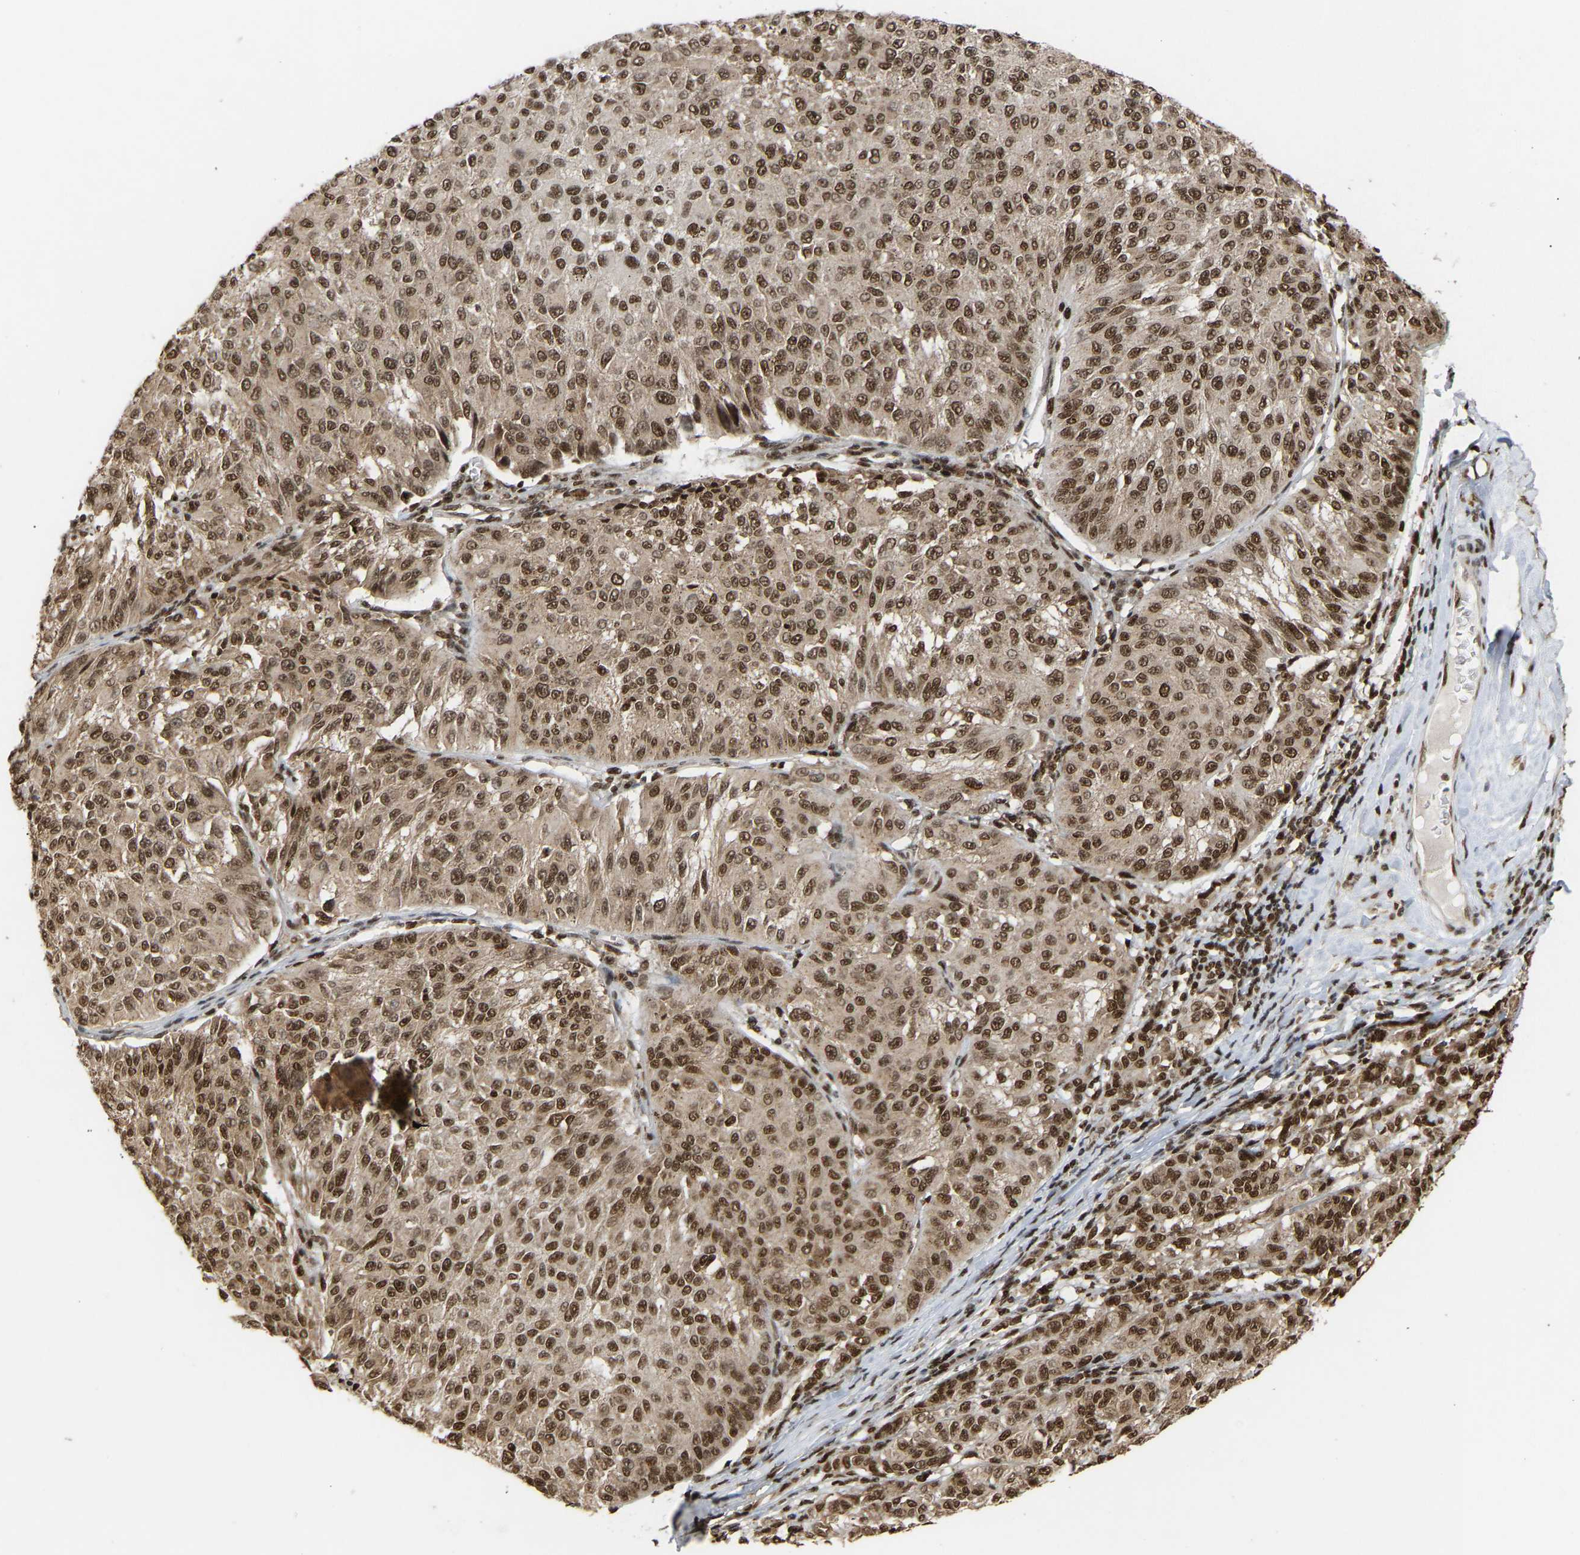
{"staining": {"intensity": "moderate", "quantity": ">75%", "location": "cytoplasmic/membranous,nuclear"}, "tissue": "melanoma", "cell_type": "Tumor cells", "image_type": "cancer", "snomed": [{"axis": "morphology", "description": "Malignant melanoma, NOS"}, {"axis": "topography", "description": "Skin"}], "caption": "The image demonstrates immunohistochemical staining of melanoma. There is moderate cytoplasmic/membranous and nuclear positivity is identified in about >75% of tumor cells. (Stains: DAB in brown, nuclei in blue, Microscopy: brightfield microscopy at high magnification).", "gene": "ALYREF", "patient": {"sex": "female", "age": 72}}